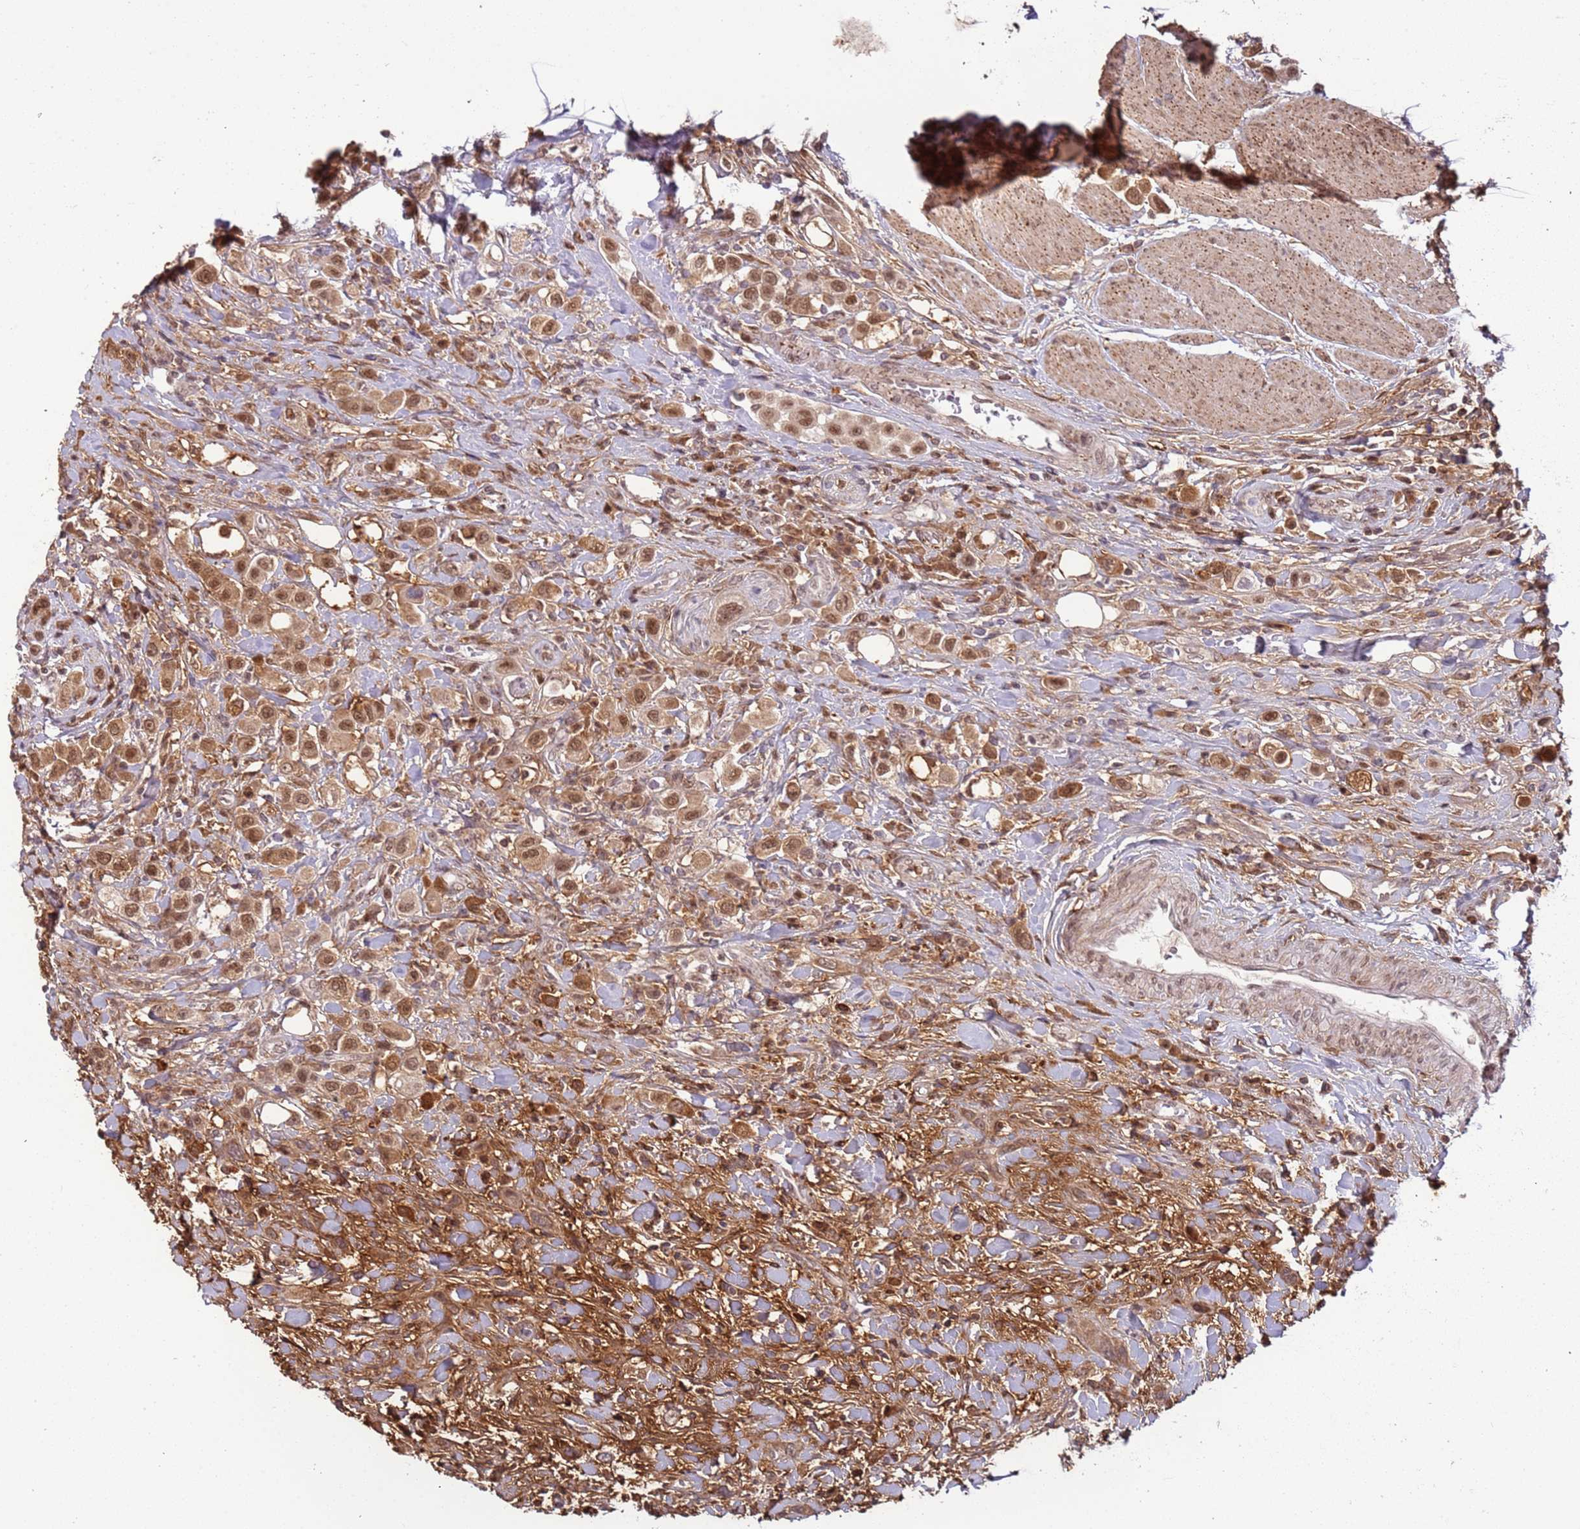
{"staining": {"intensity": "moderate", "quantity": ">75%", "location": "nuclear"}, "tissue": "urothelial cancer", "cell_type": "Tumor cells", "image_type": "cancer", "snomed": [{"axis": "morphology", "description": "Urothelial carcinoma, High grade"}, {"axis": "topography", "description": "Urinary bladder"}], "caption": "There is medium levels of moderate nuclear positivity in tumor cells of high-grade urothelial carcinoma, as demonstrated by immunohistochemical staining (brown color).", "gene": "POLR3H", "patient": {"sex": "male", "age": 50}}